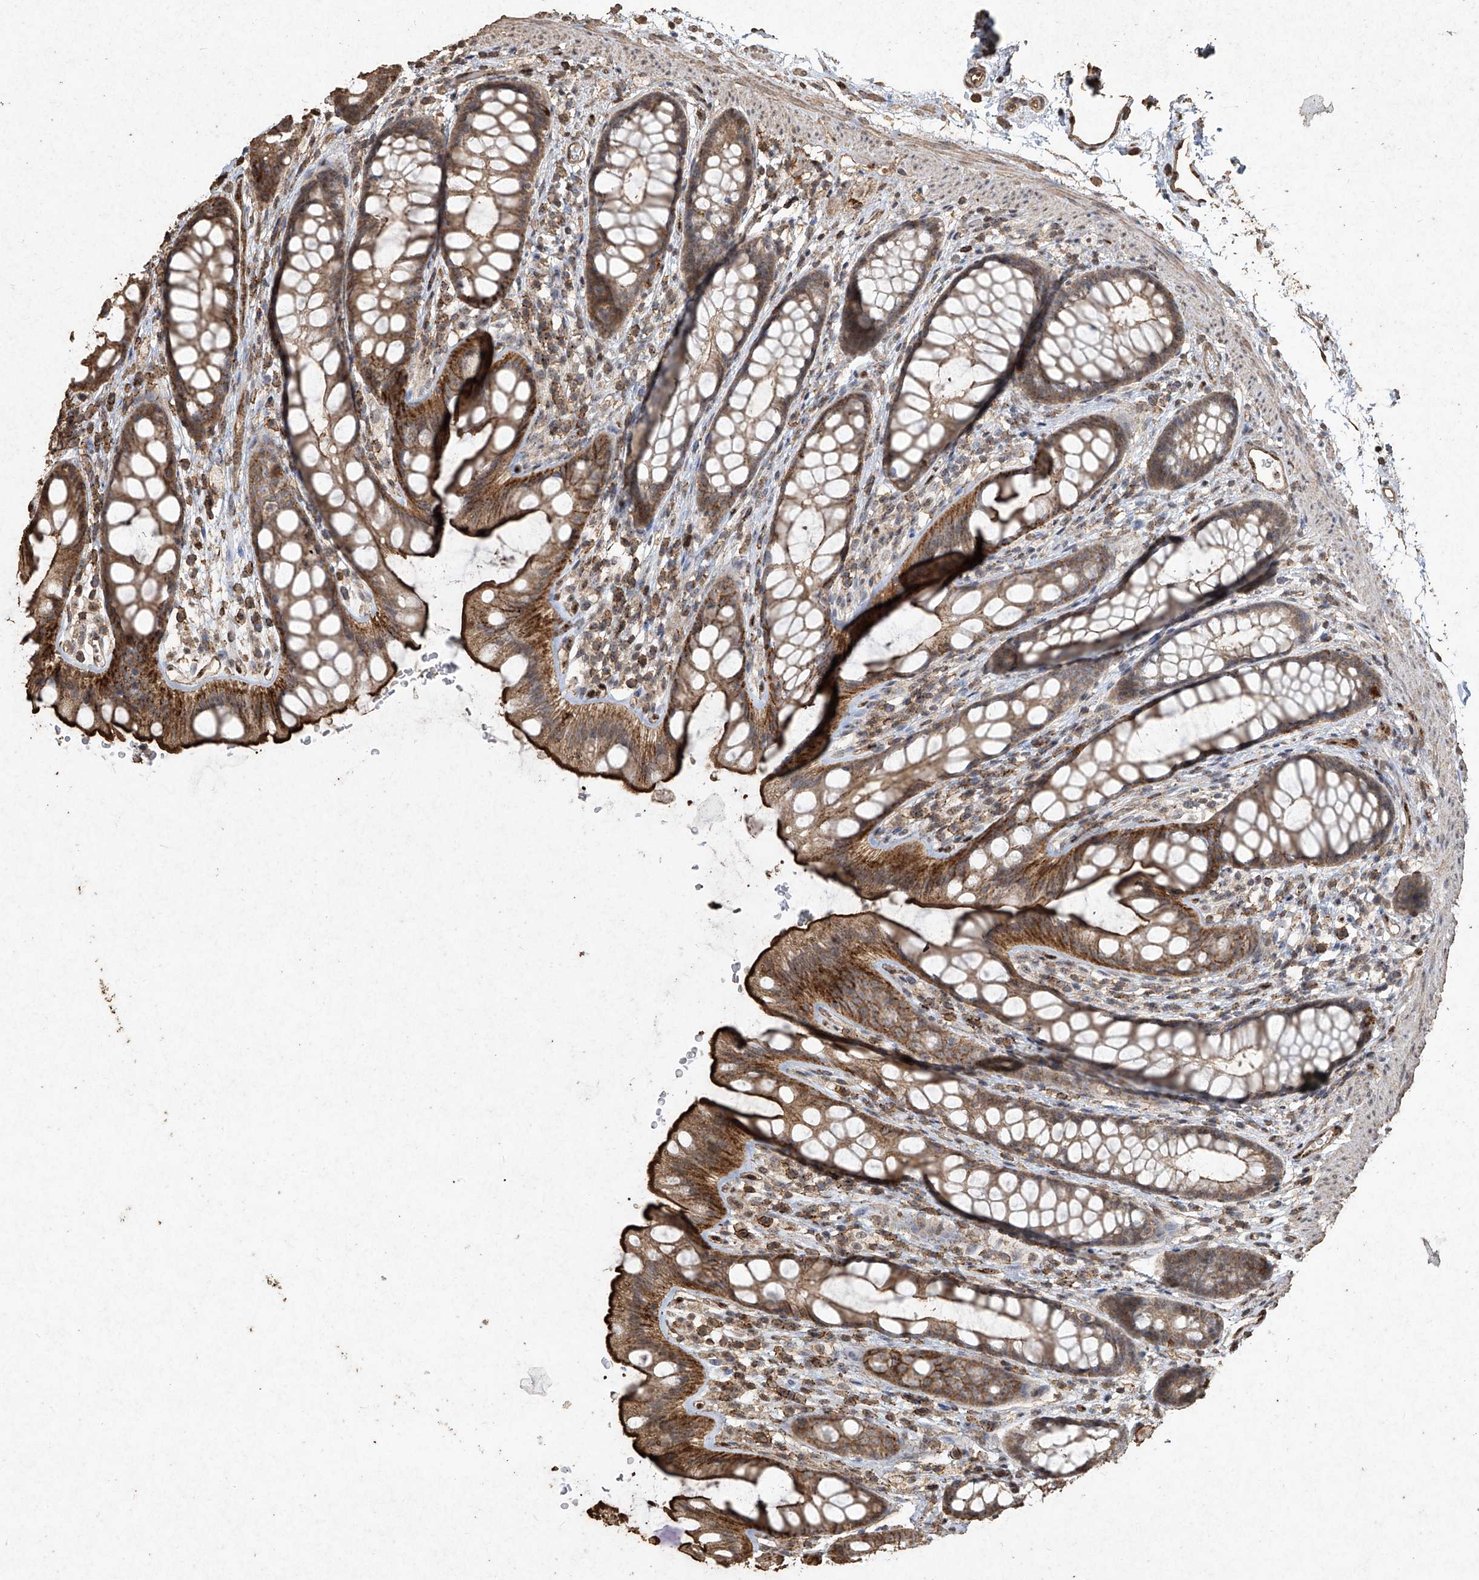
{"staining": {"intensity": "strong", "quantity": "<25%", "location": "cytoplasmic/membranous"}, "tissue": "rectum", "cell_type": "Glandular cells", "image_type": "normal", "snomed": [{"axis": "morphology", "description": "Normal tissue, NOS"}, {"axis": "topography", "description": "Rectum"}], "caption": "Protein staining reveals strong cytoplasmic/membranous expression in approximately <25% of glandular cells in unremarkable rectum. (Stains: DAB in brown, nuclei in blue, Microscopy: brightfield microscopy at high magnification).", "gene": "ERBB3", "patient": {"sex": "female", "age": 65}}